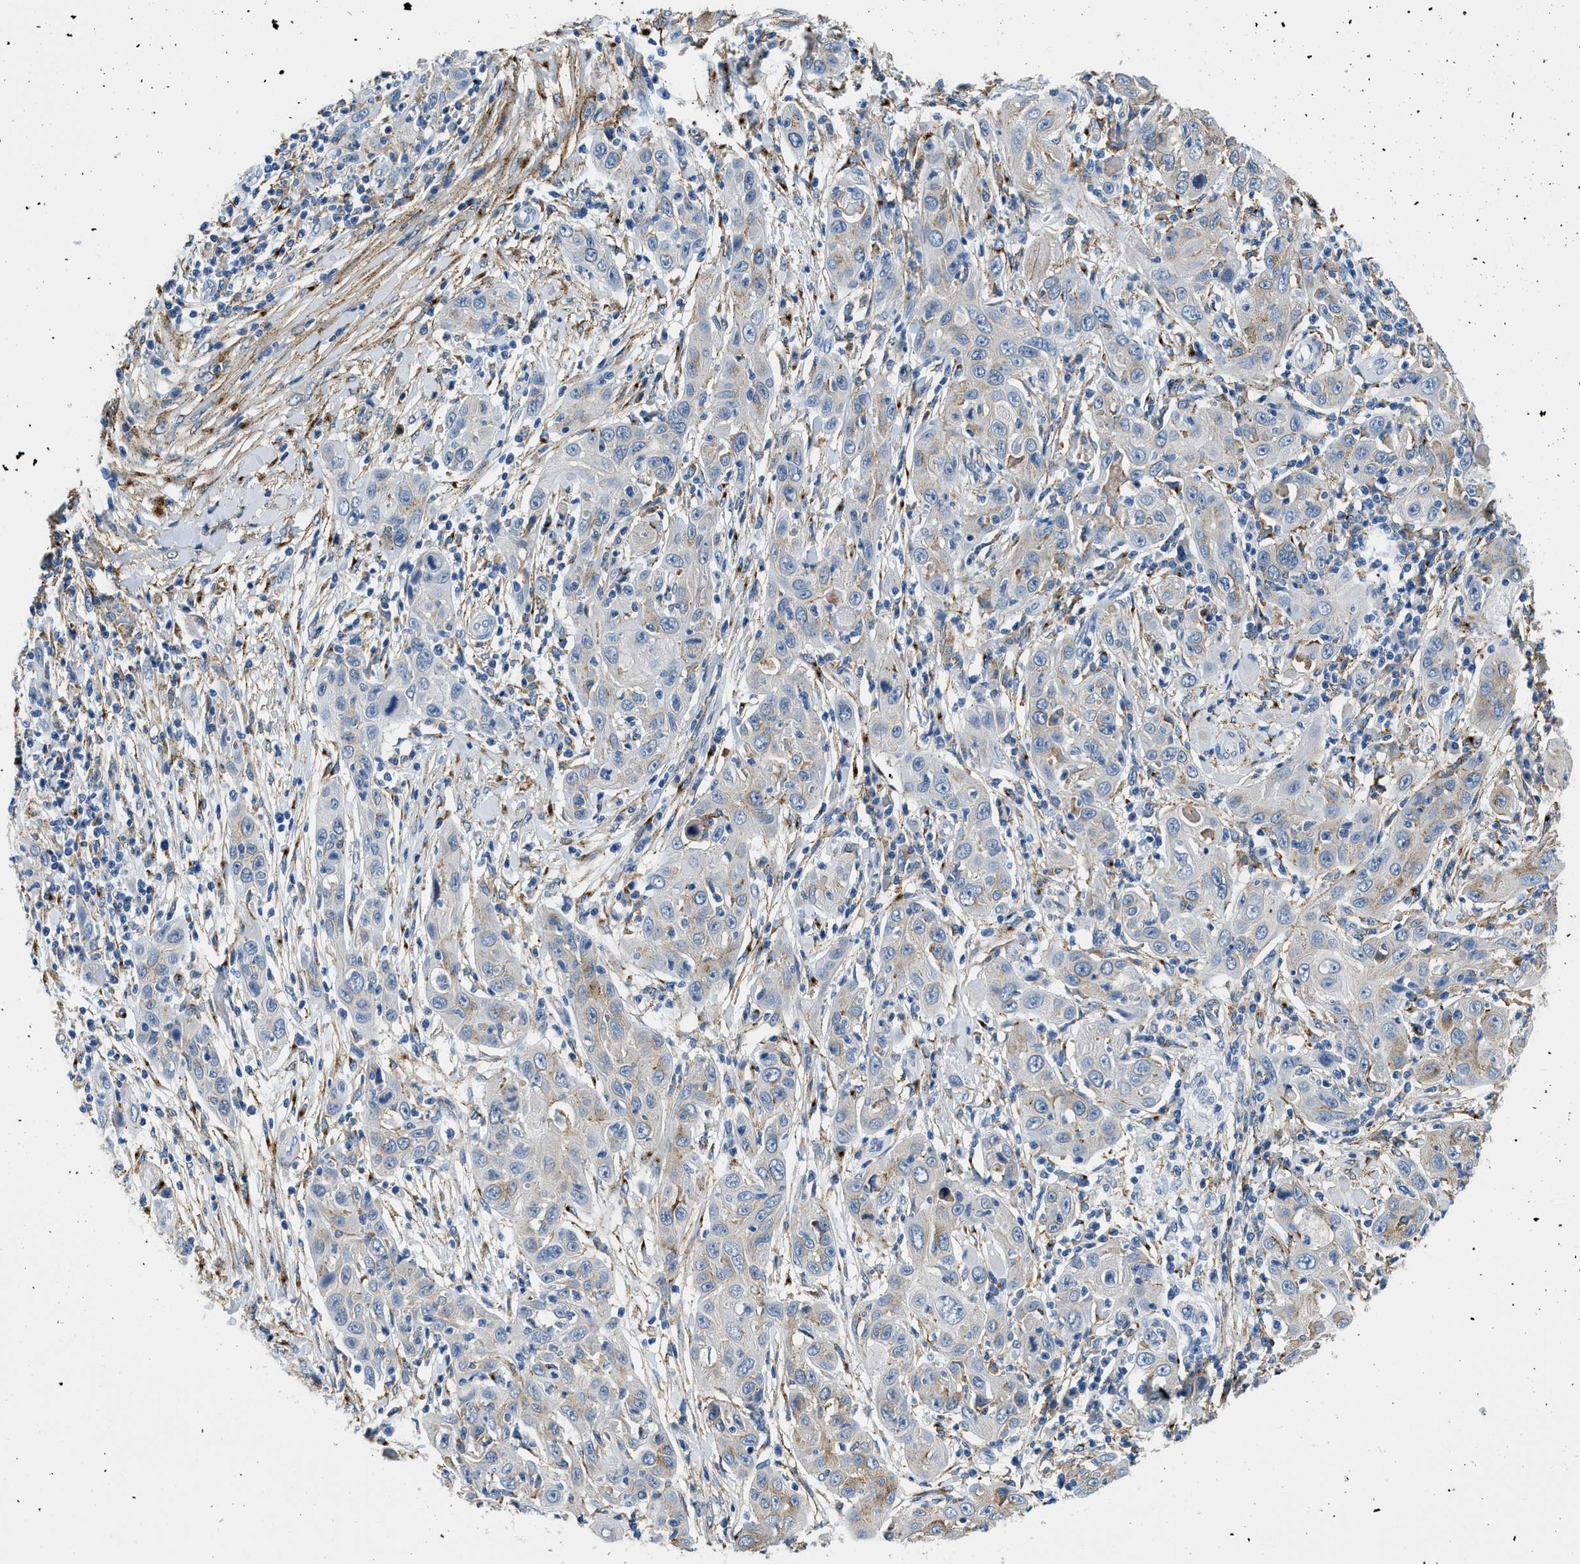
{"staining": {"intensity": "weak", "quantity": "<25%", "location": "cytoplasmic/membranous"}, "tissue": "skin cancer", "cell_type": "Tumor cells", "image_type": "cancer", "snomed": [{"axis": "morphology", "description": "Squamous cell carcinoma, NOS"}, {"axis": "topography", "description": "Skin"}], "caption": "Tumor cells show no significant staining in squamous cell carcinoma (skin).", "gene": "LRP1", "patient": {"sex": "female", "age": 88}}